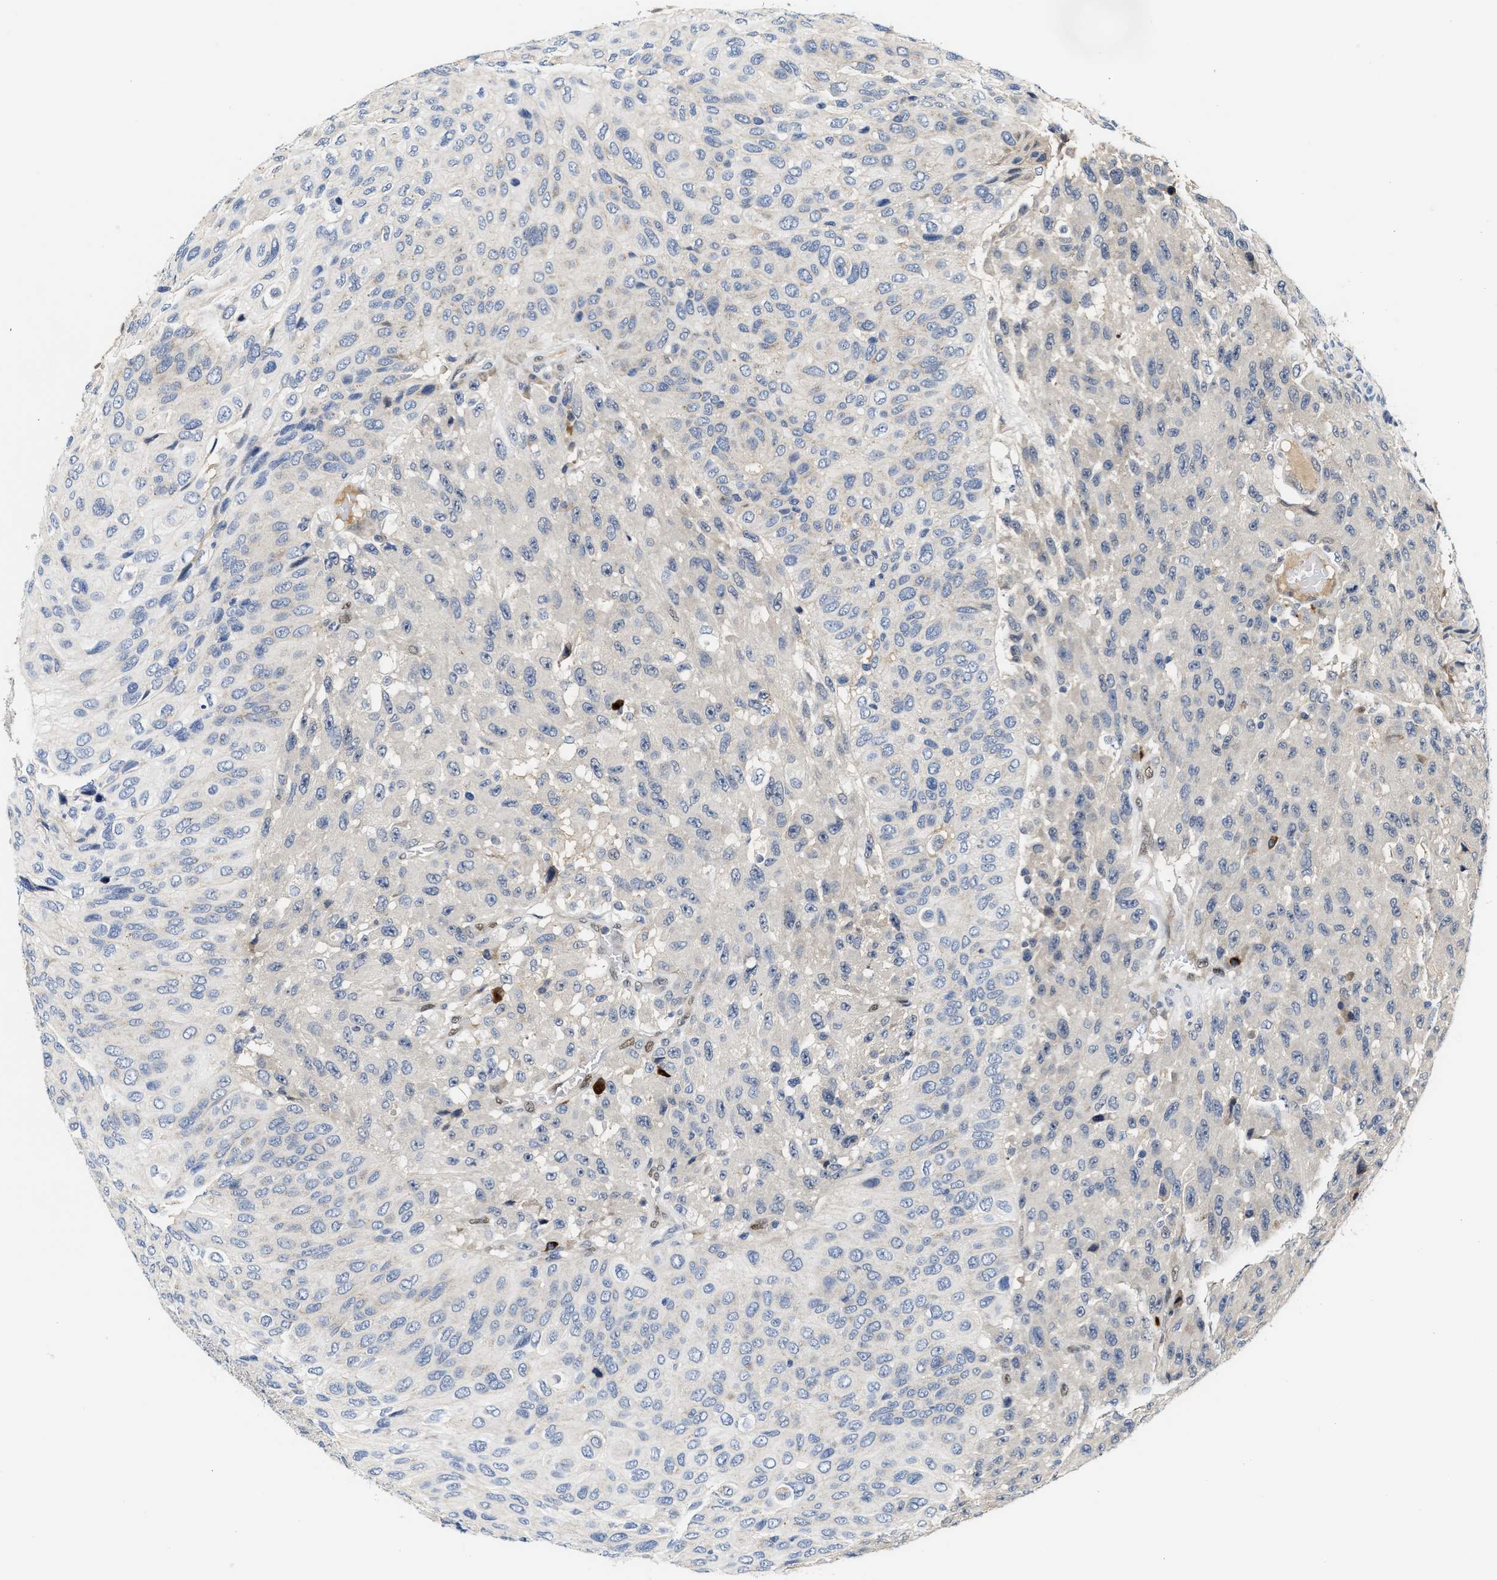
{"staining": {"intensity": "weak", "quantity": "<25%", "location": "cytoplasmic/membranous"}, "tissue": "urothelial cancer", "cell_type": "Tumor cells", "image_type": "cancer", "snomed": [{"axis": "morphology", "description": "Urothelial carcinoma, High grade"}, {"axis": "topography", "description": "Urinary bladder"}], "caption": "Micrograph shows no significant protein expression in tumor cells of urothelial carcinoma (high-grade). (Stains: DAB immunohistochemistry (IHC) with hematoxylin counter stain, Microscopy: brightfield microscopy at high magnification).", "gene": "TCF4", "patient": {"sex": "male", "age": 66}}